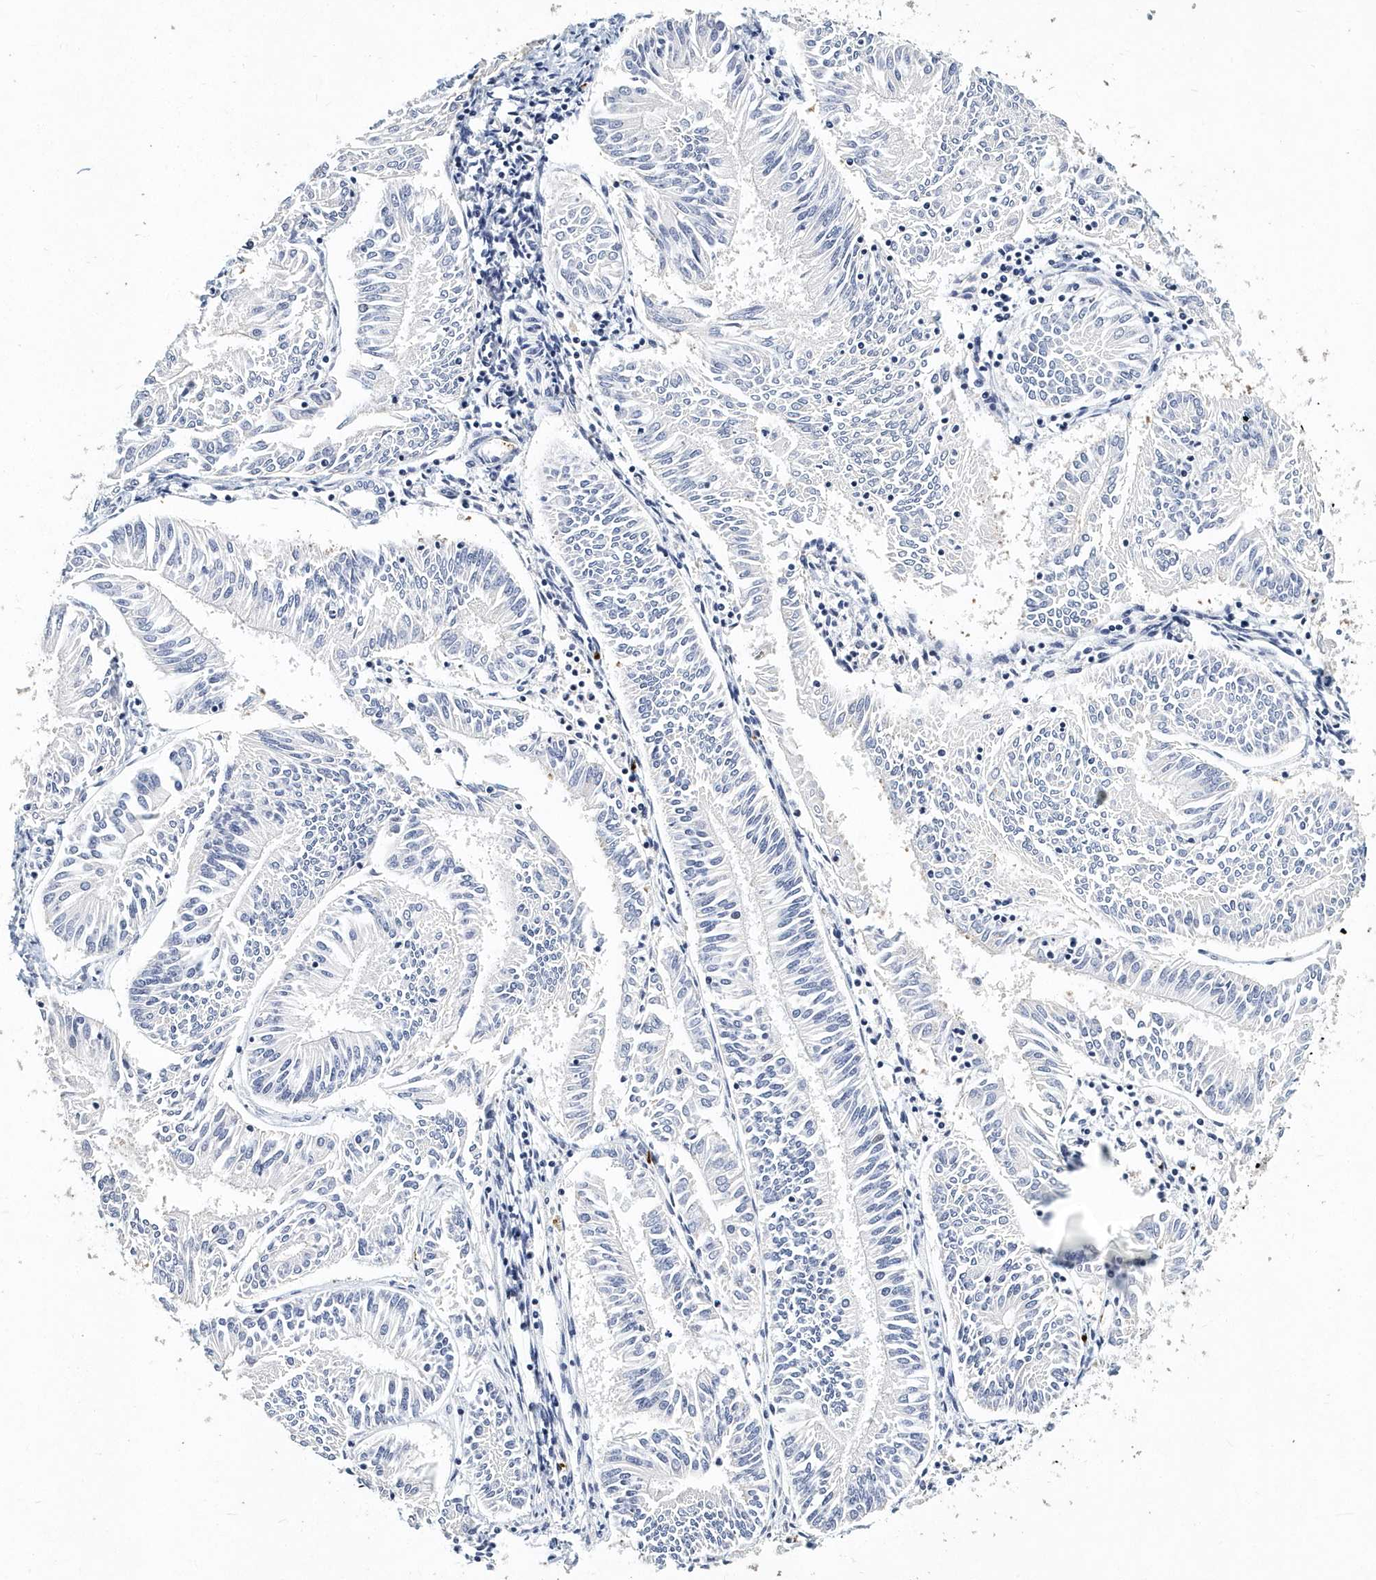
{"staining": {"intensity": "negative", "quantity": "none", "location": "none"}, "tissue": "endometrial cancer", "cell_type": "Tumor cells", "image_type": "cancer", "snomed": [{"axis": "morphology", "description": "Adenocarcinoma, NOS"}, {"axis": "topography", "description": "Endometrium"}], "caption": "The immunohistochemistry (IHC) histopathology image has no significant staining in tumor cells of endometrial cancer (adenocarcinoma) tissue. (DAB (3,3'-diaminobenzidine) IHC with hematoxylin counter stain).", "gene": "ITGA2B", "patient": {"sex": "female", "age": 58}}